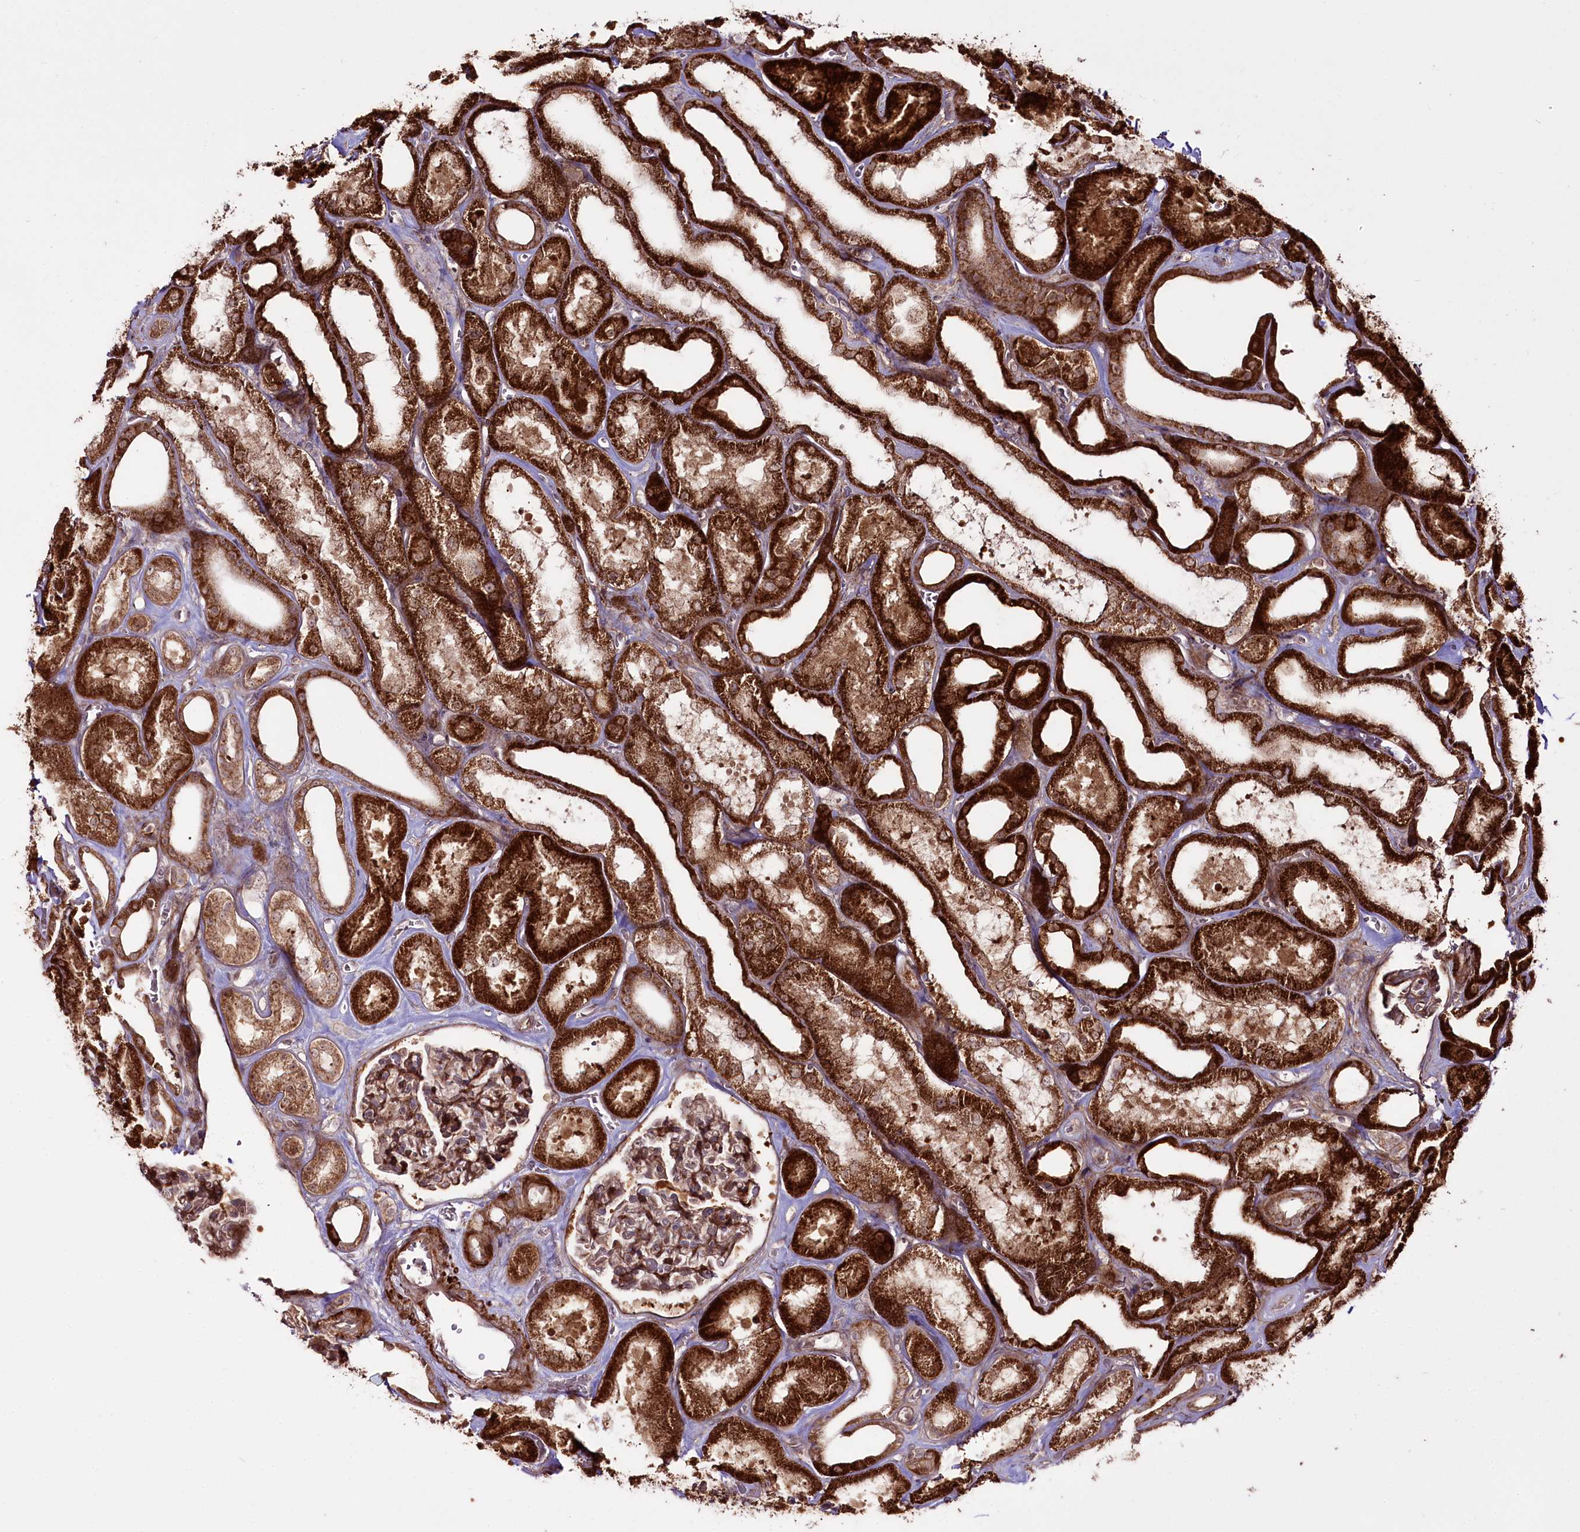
{"staining": {"intensity": "moderate", "quantity": ">75%", "location": "cytoplasmic/membranous"}, "tissue": "kidney", "cell_type": "Cells in glomeruli", "image_type": "normal", "snomed": [{"axis": "morphology", "description": "Normal tissue, NOS"}, {"axis": "morphology", "description": "Adenocarcinoma, NOS"}, {"axis": "topography", "description": "Kidney"}], "caption": "A histopathology image of kidney stained for a protein shows moderate cytoplasmic/membranous brown staining in cells in glomeruli.", "gene": "REXO2", "patient": {"sex": "female", "age": 68}}